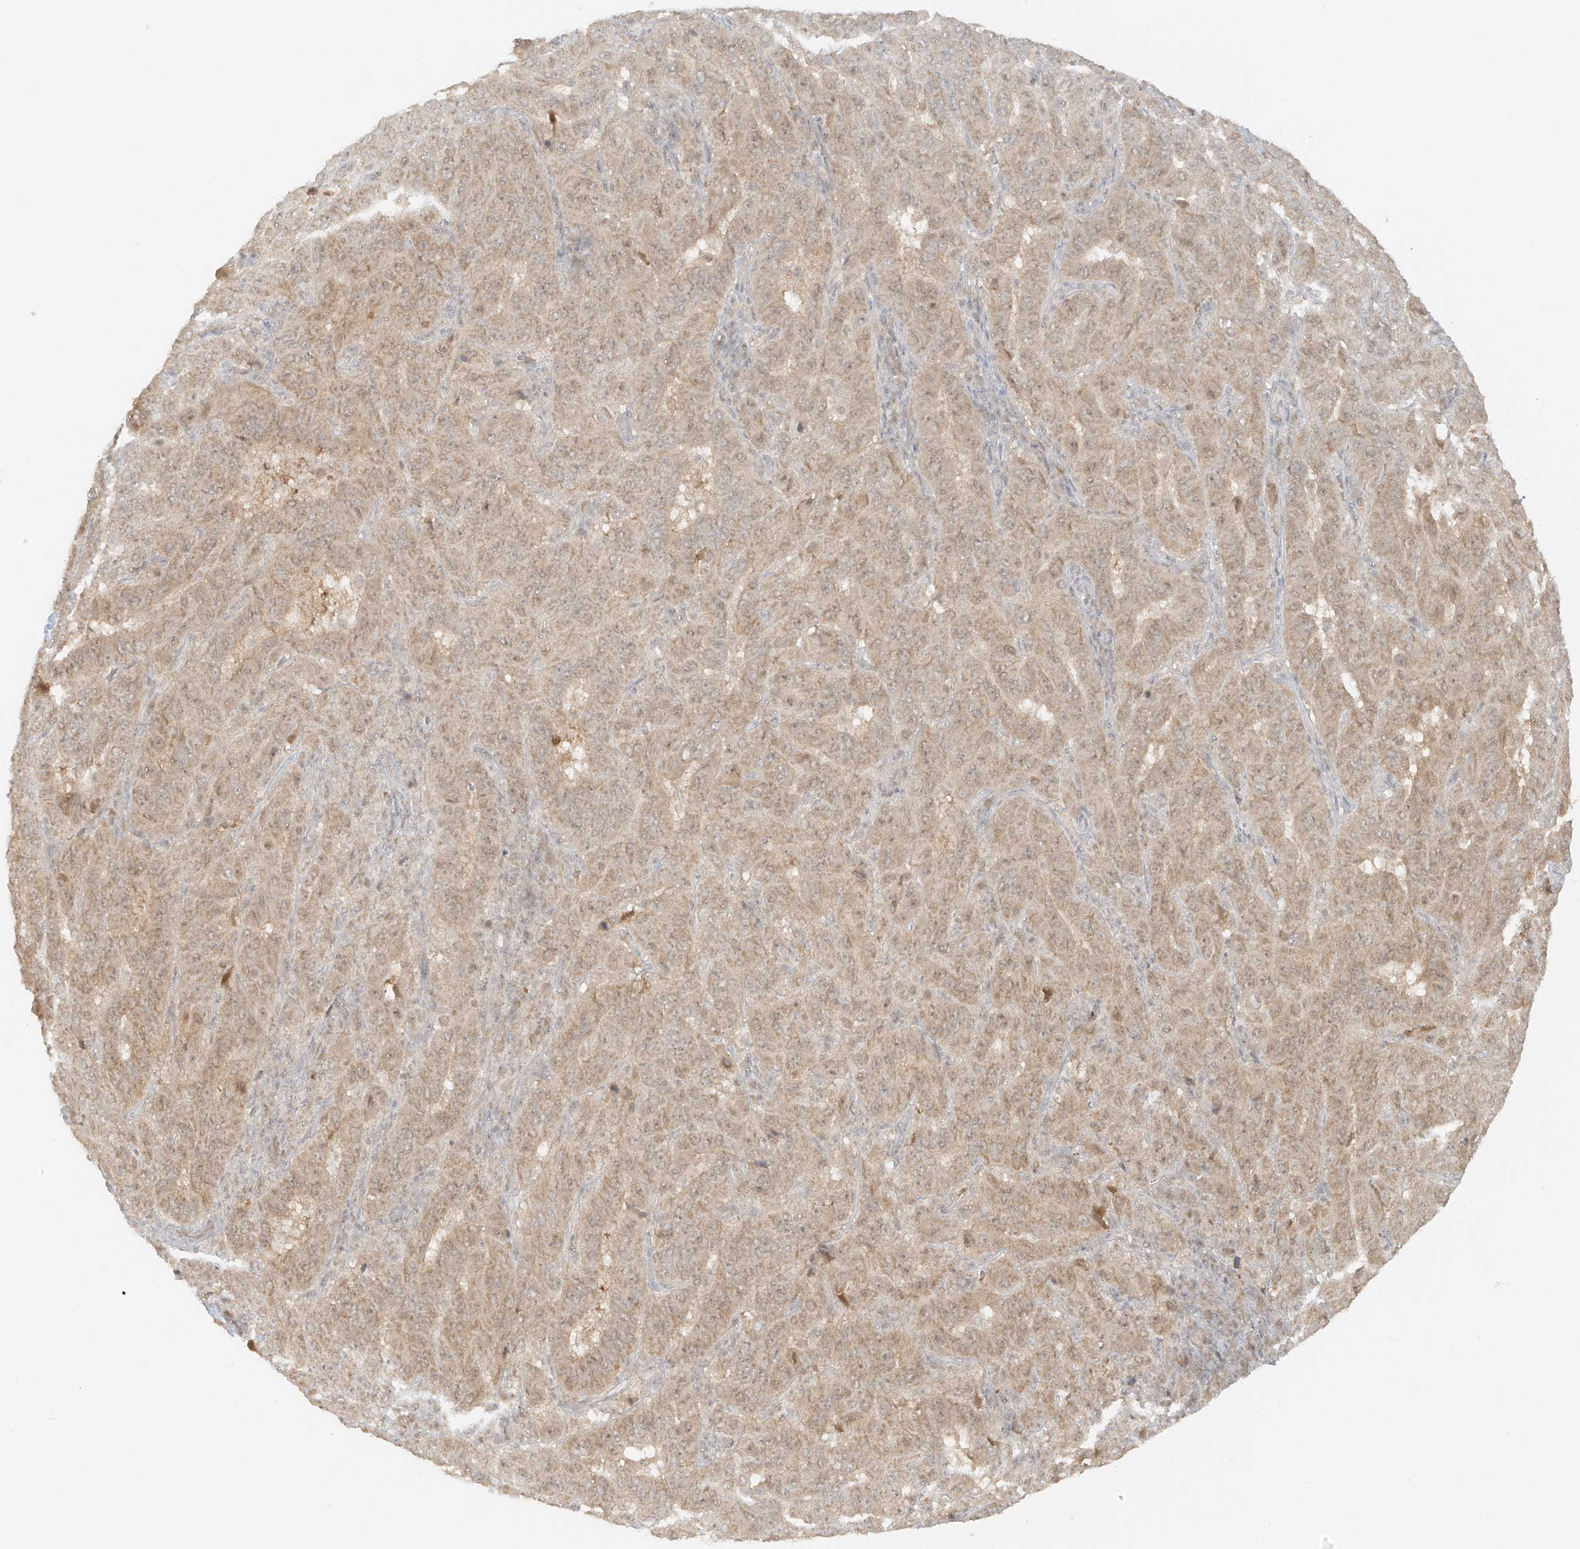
{"staining": {"intensity": "weak", "quantity": ">75%", "location": "cytoplasmic/membranous"}, "tissue": "pancreatic cancer", "cell_type": "Tumor cells", "image_type": "cancer", "snomed": [{"axis": "morphology", "description": "Adenocarcinoma, NOS"}, {"axis": "topography", "description": "Pancreas"}], "caption": "The micrograph exhibits immunohistochemical staining of pancreatic adenocarcinoma. There is weak cytoplasmic/membranous expression is identified in about >75% of tumor cells.", "gene": "MIPEP", "patient": {"sex": "male", "age": 63}}